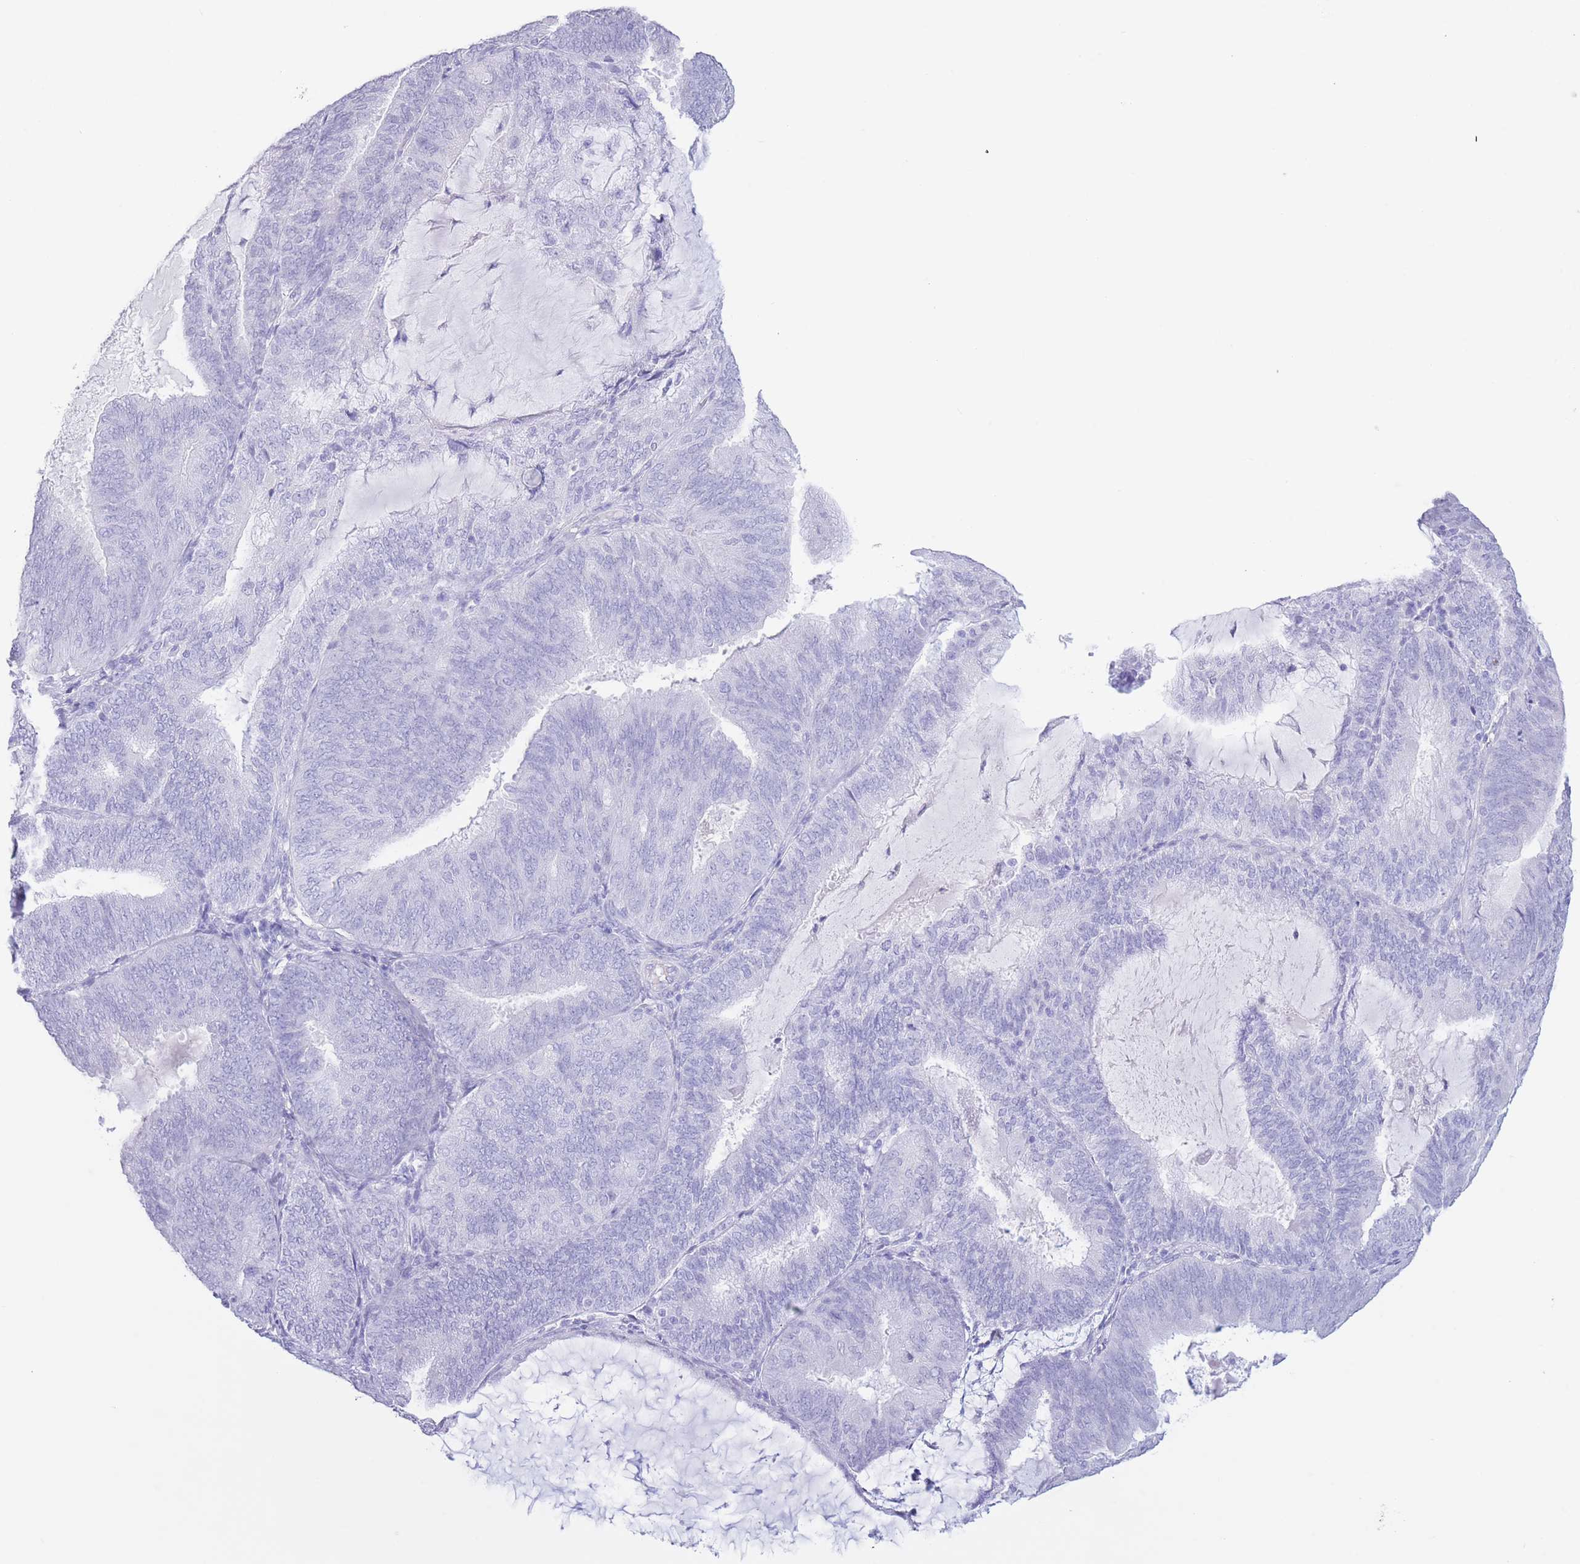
{"staining": {"intensity": "negative", "quantity": "none", "location": "none"}, "tissue": "endometrial cancer", "cell_type": "Tumor cells", "image_type": "cancer", "snomed": [{"axis": "morphology", "description": "Adenocarcinoma, NOS"}, {"axis": "topography", "description": "Endometrium"}], "caption": "An immunohistochemistry (IHC) photomicrograph of endometrial cancer is shown. There is no staining in tumor cells of endometrial cancer.", "gene": "PKLR", "patient": {"sex": "female", "age": 81}}